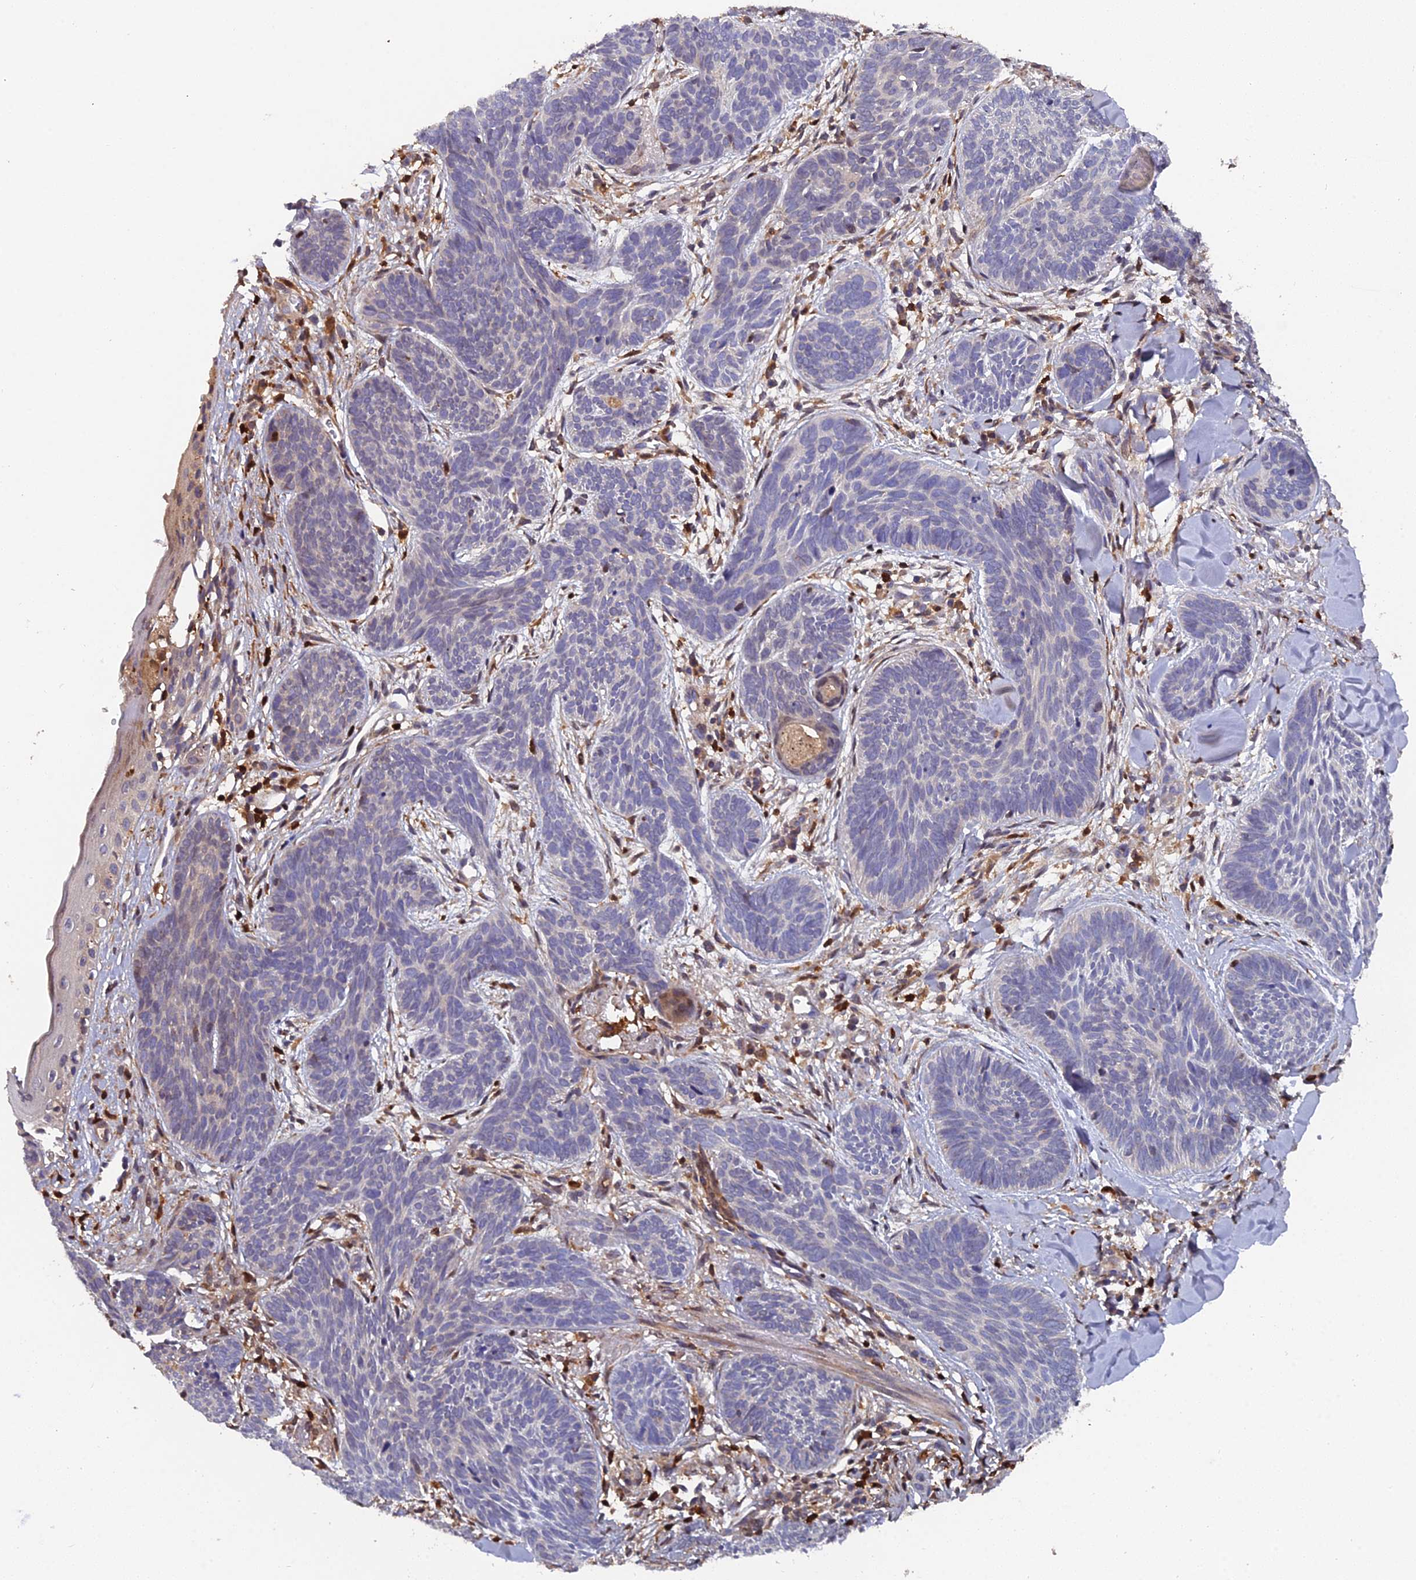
{"staining": {"intensity": "negative", "quantity": "none", "location": "none"}, "tissue": "skin cancer", "cell_type": "Tumor cells", "image_type": "cancer", "snomed": [{"axis": "morphology", "description": "Basal cell carcinoma"}, {"axis": "topography", "description": "Skin"}], "caption": "Human skin basal cell carcinoma stained for a protein using immunohistochemistry demonstrates no expression in tumor cells.", "gene": "GALK2", "patient": {"sex": "female", "age": 81}}